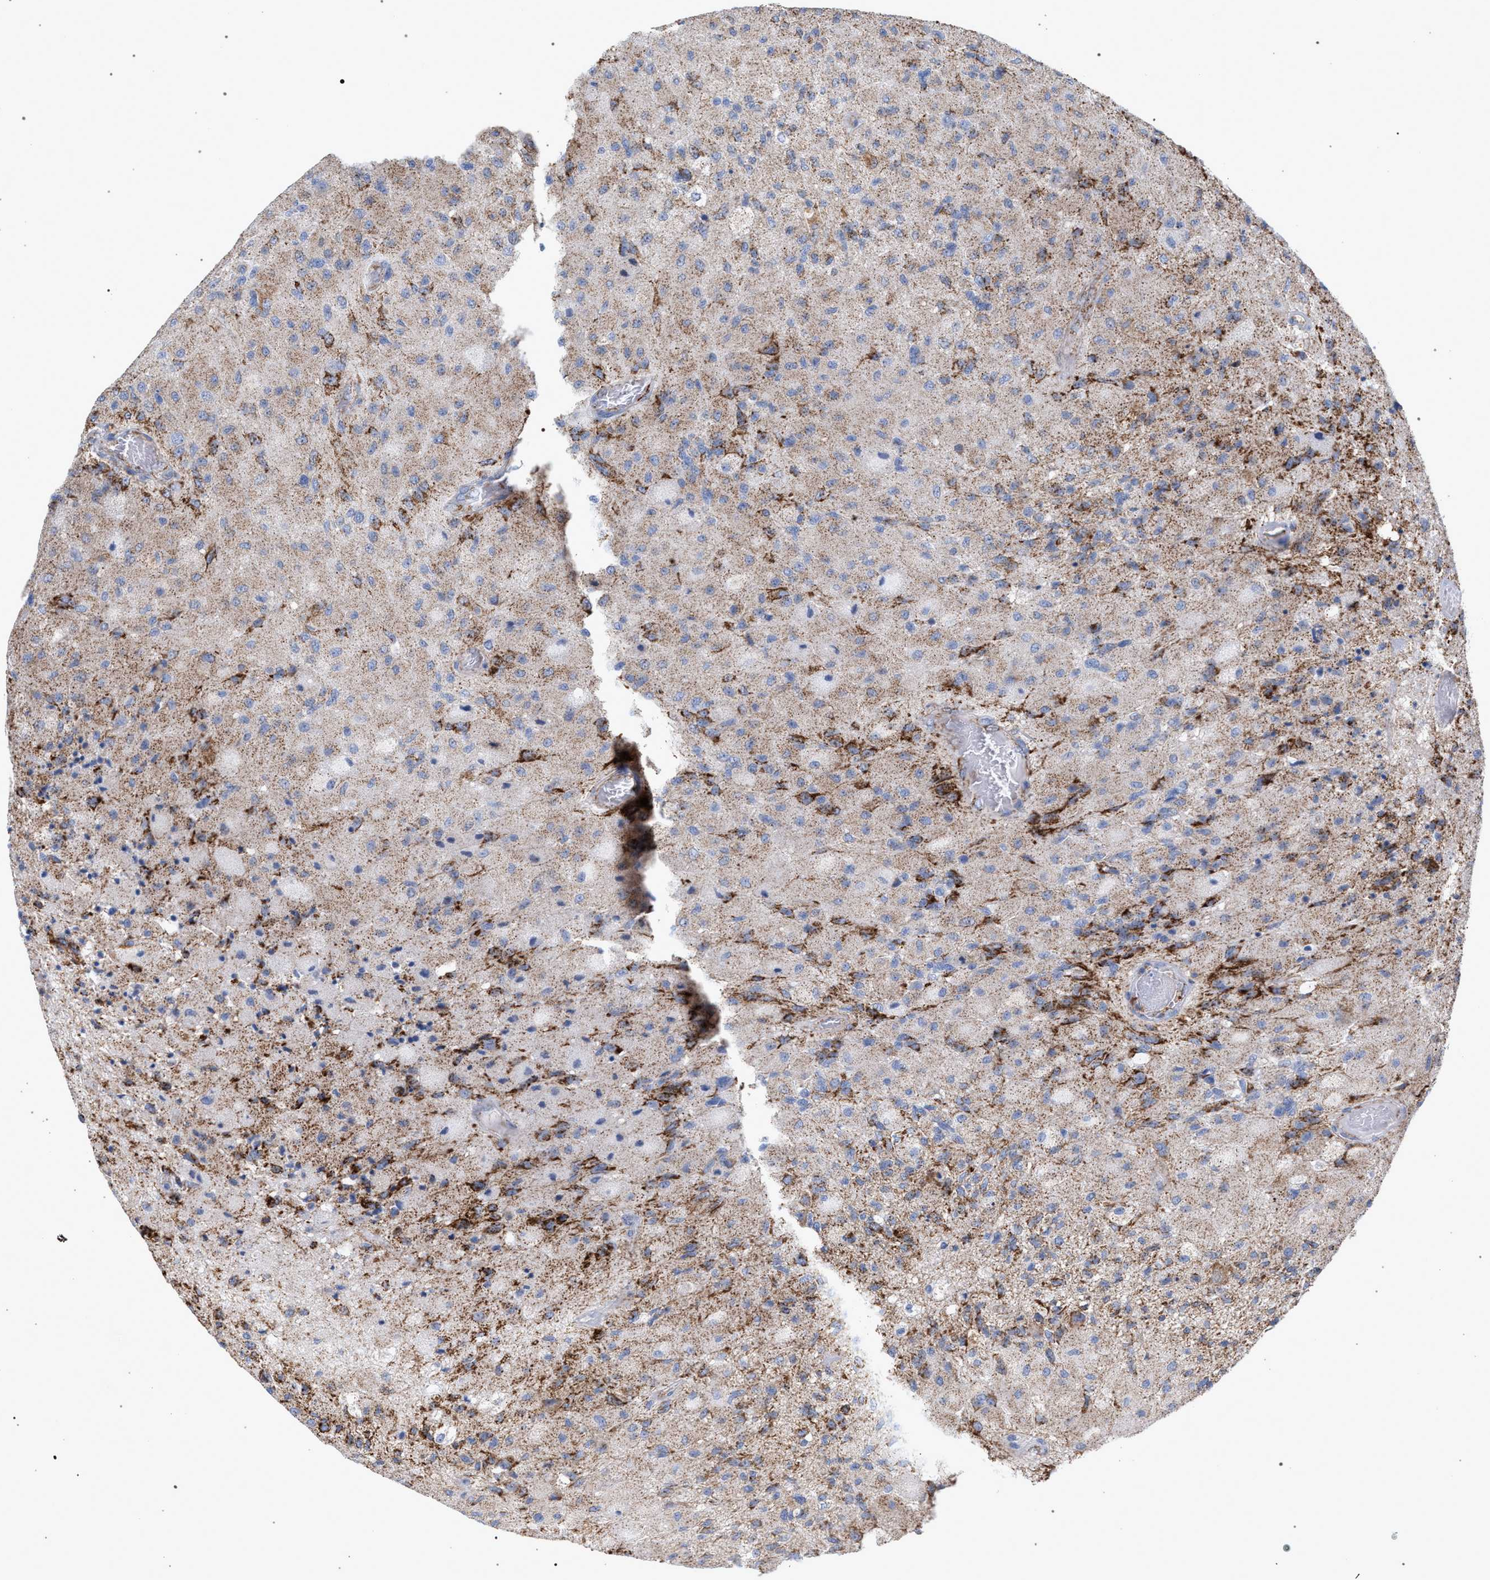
{"staining": {"intensity": "moderate", "quantity": "25%-75%", "location": "cytoplasmic/membranous"}, "tissue": "glioma", "cell_type": "Tumor cells", "image_type": "cancer", "snomed": [{"axis": "morphology", "description": "Normal tissue, NOS"}, {"axis": "morphology", "description": "Glioma, malignant, High grade"}, {"axis": "topography", "description": "Cerebral cortex"}], "caption": "Tumor cells exhibit moderate cytoplasmic/membranous staining in about 25%-75% of cells in malignant glioma (high-grade).", "gene": "ECI2", "patient": {"sex": "male", "age": 77}}